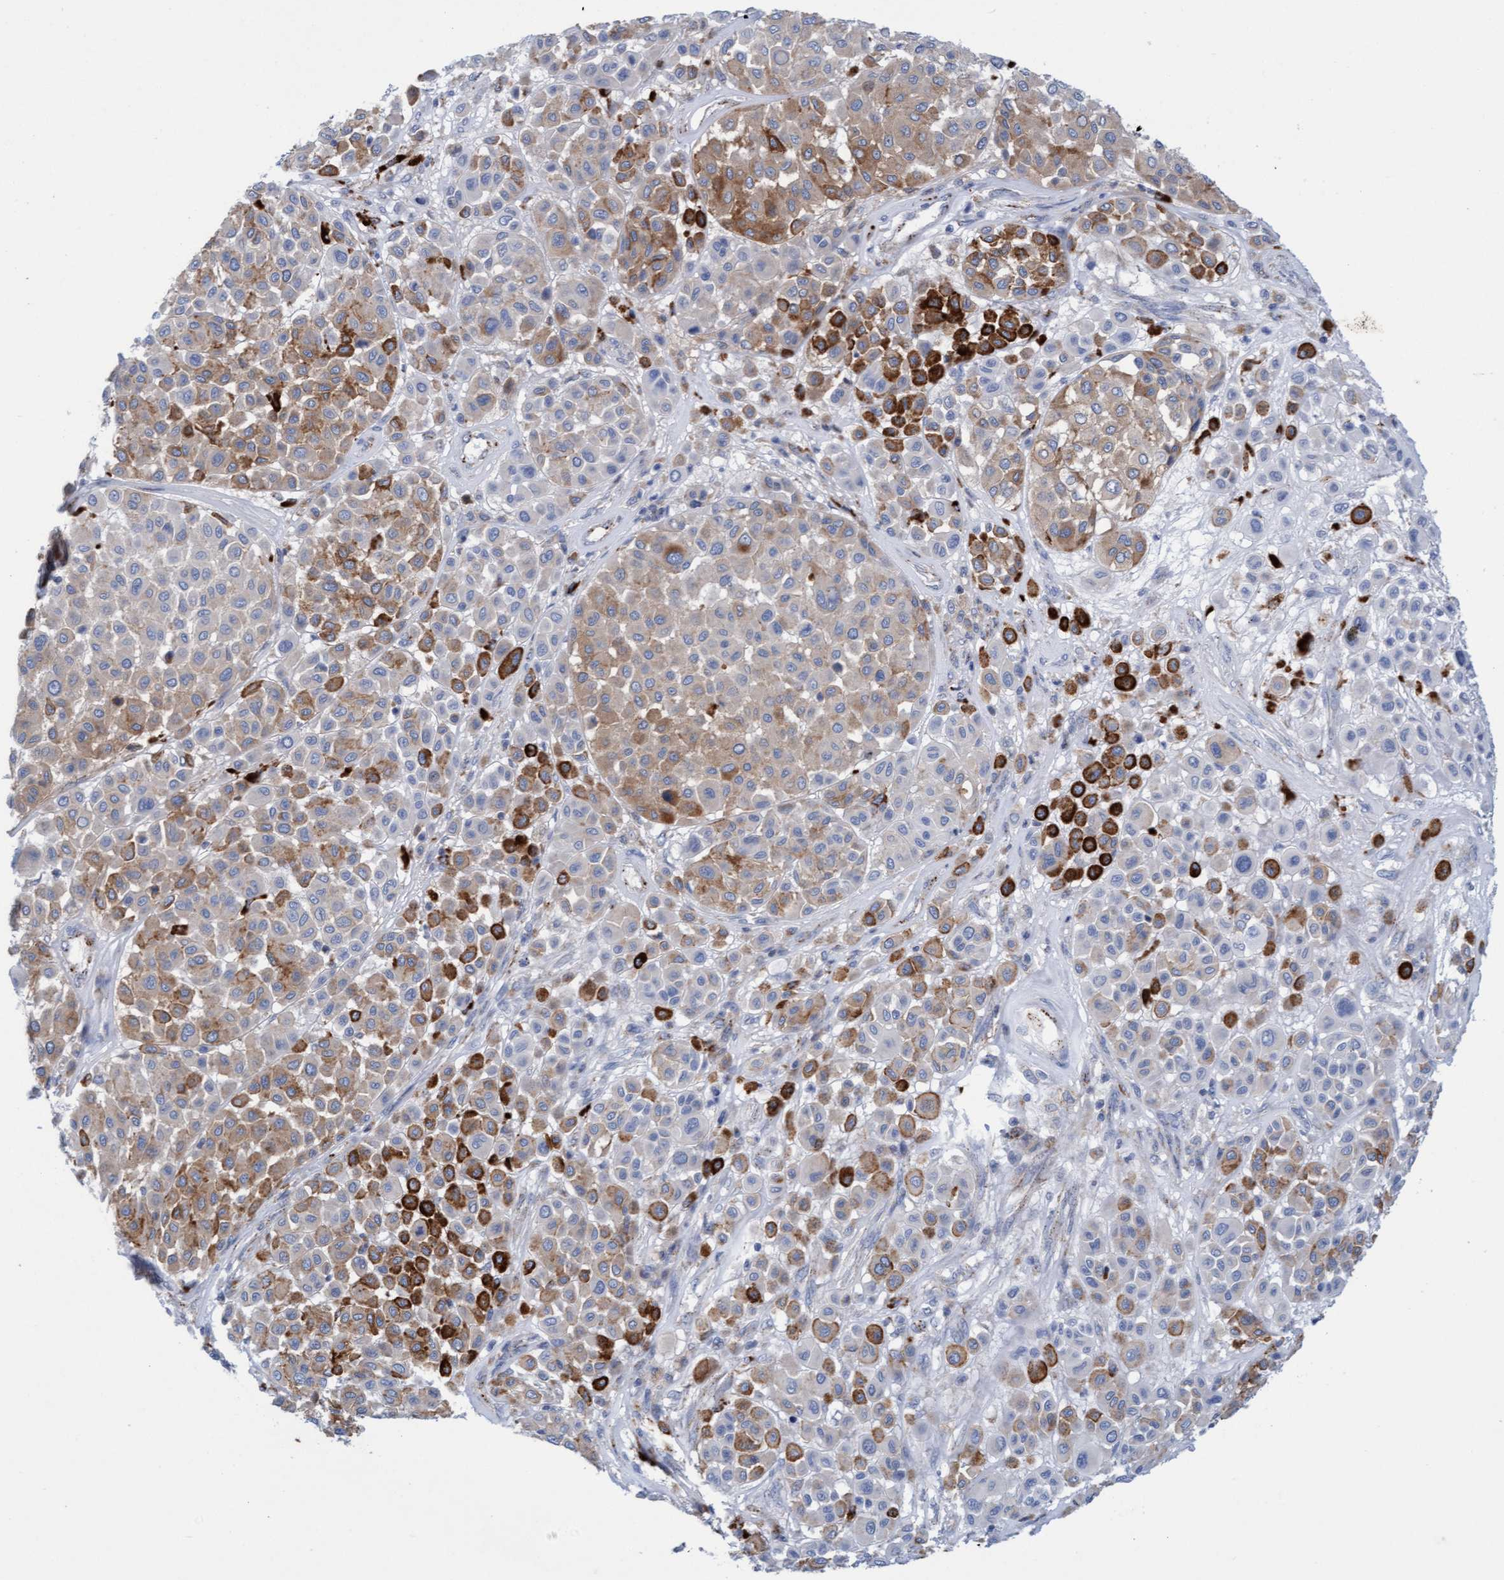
{"staining": {"intensity": "moderate", "quantity": "25%-75%", "location": "cytoplasmic/membranous"}, "tissue": "melanoma", "cell_type": "Tumor cells", "image_type": "cancer", "snomed": [{"axis": "morphology", "description": "Malignant melanoma, Metastatic site"}, {"axis": "topography", "description": "Soft tissue"}], "caption": "Immunohistochemical staining of melanoma displays moderate cytoplasmic/membranous protein expression in approximately 25%-75% of tumor cells.", "gene": "SGSH", "patient": {"sex": "male", "age": 41}}